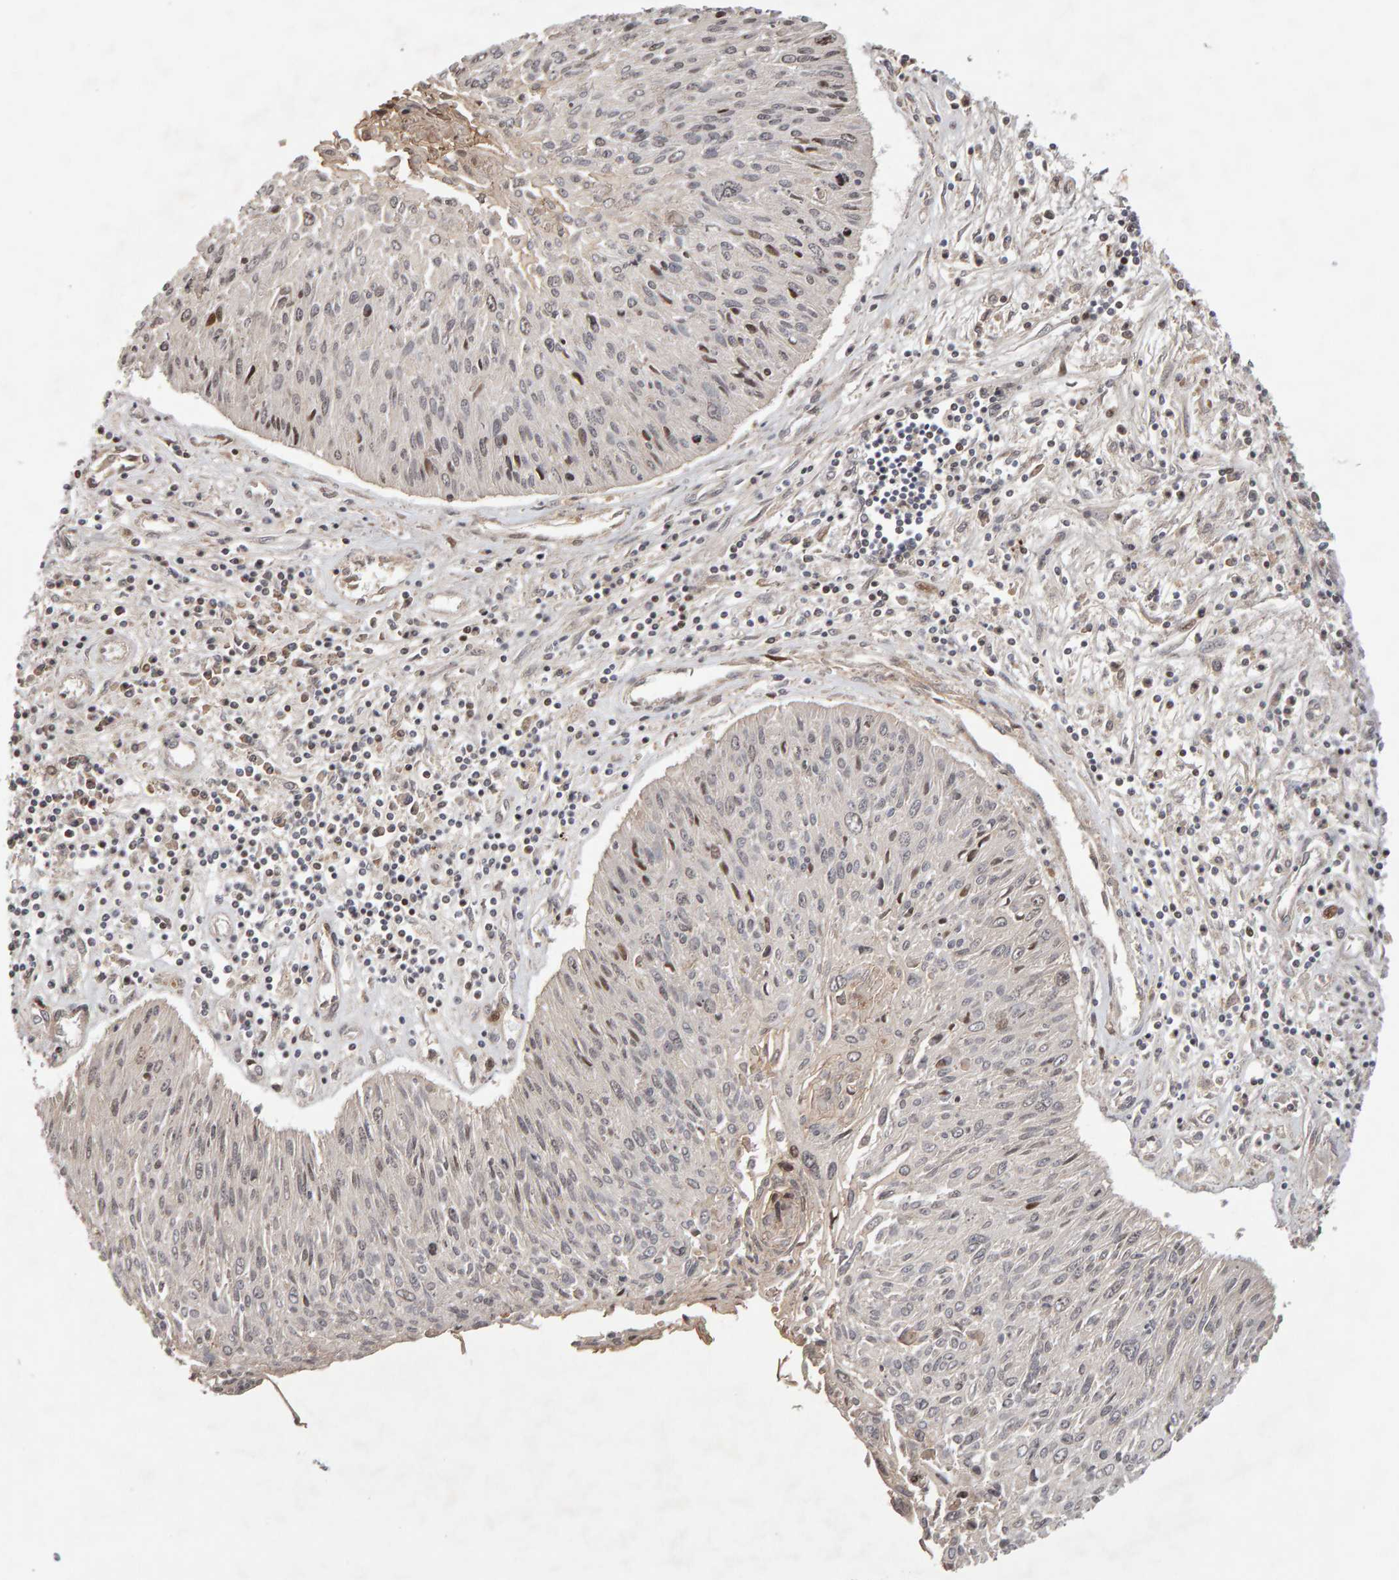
{"staining": {"intensity": "weak", "quantity": "<25%", "location": "nuclear"}, "tissue": "cervical cancer", "cell_type": "Tumor cells", "image_type": "cancer", "snomed": [{"axis": "morphology", "description": "Squamous cell carcinoma, NOS"}, {"axis": "topography", "description": "Cervix"}], "caption": "Protein analysis of cervical cancer (squamous cell carcinoma) demonstrates no significant expression in tumor cells.", "gene": "LZTS1", "patient": {"sex": "female", "age": 51}}